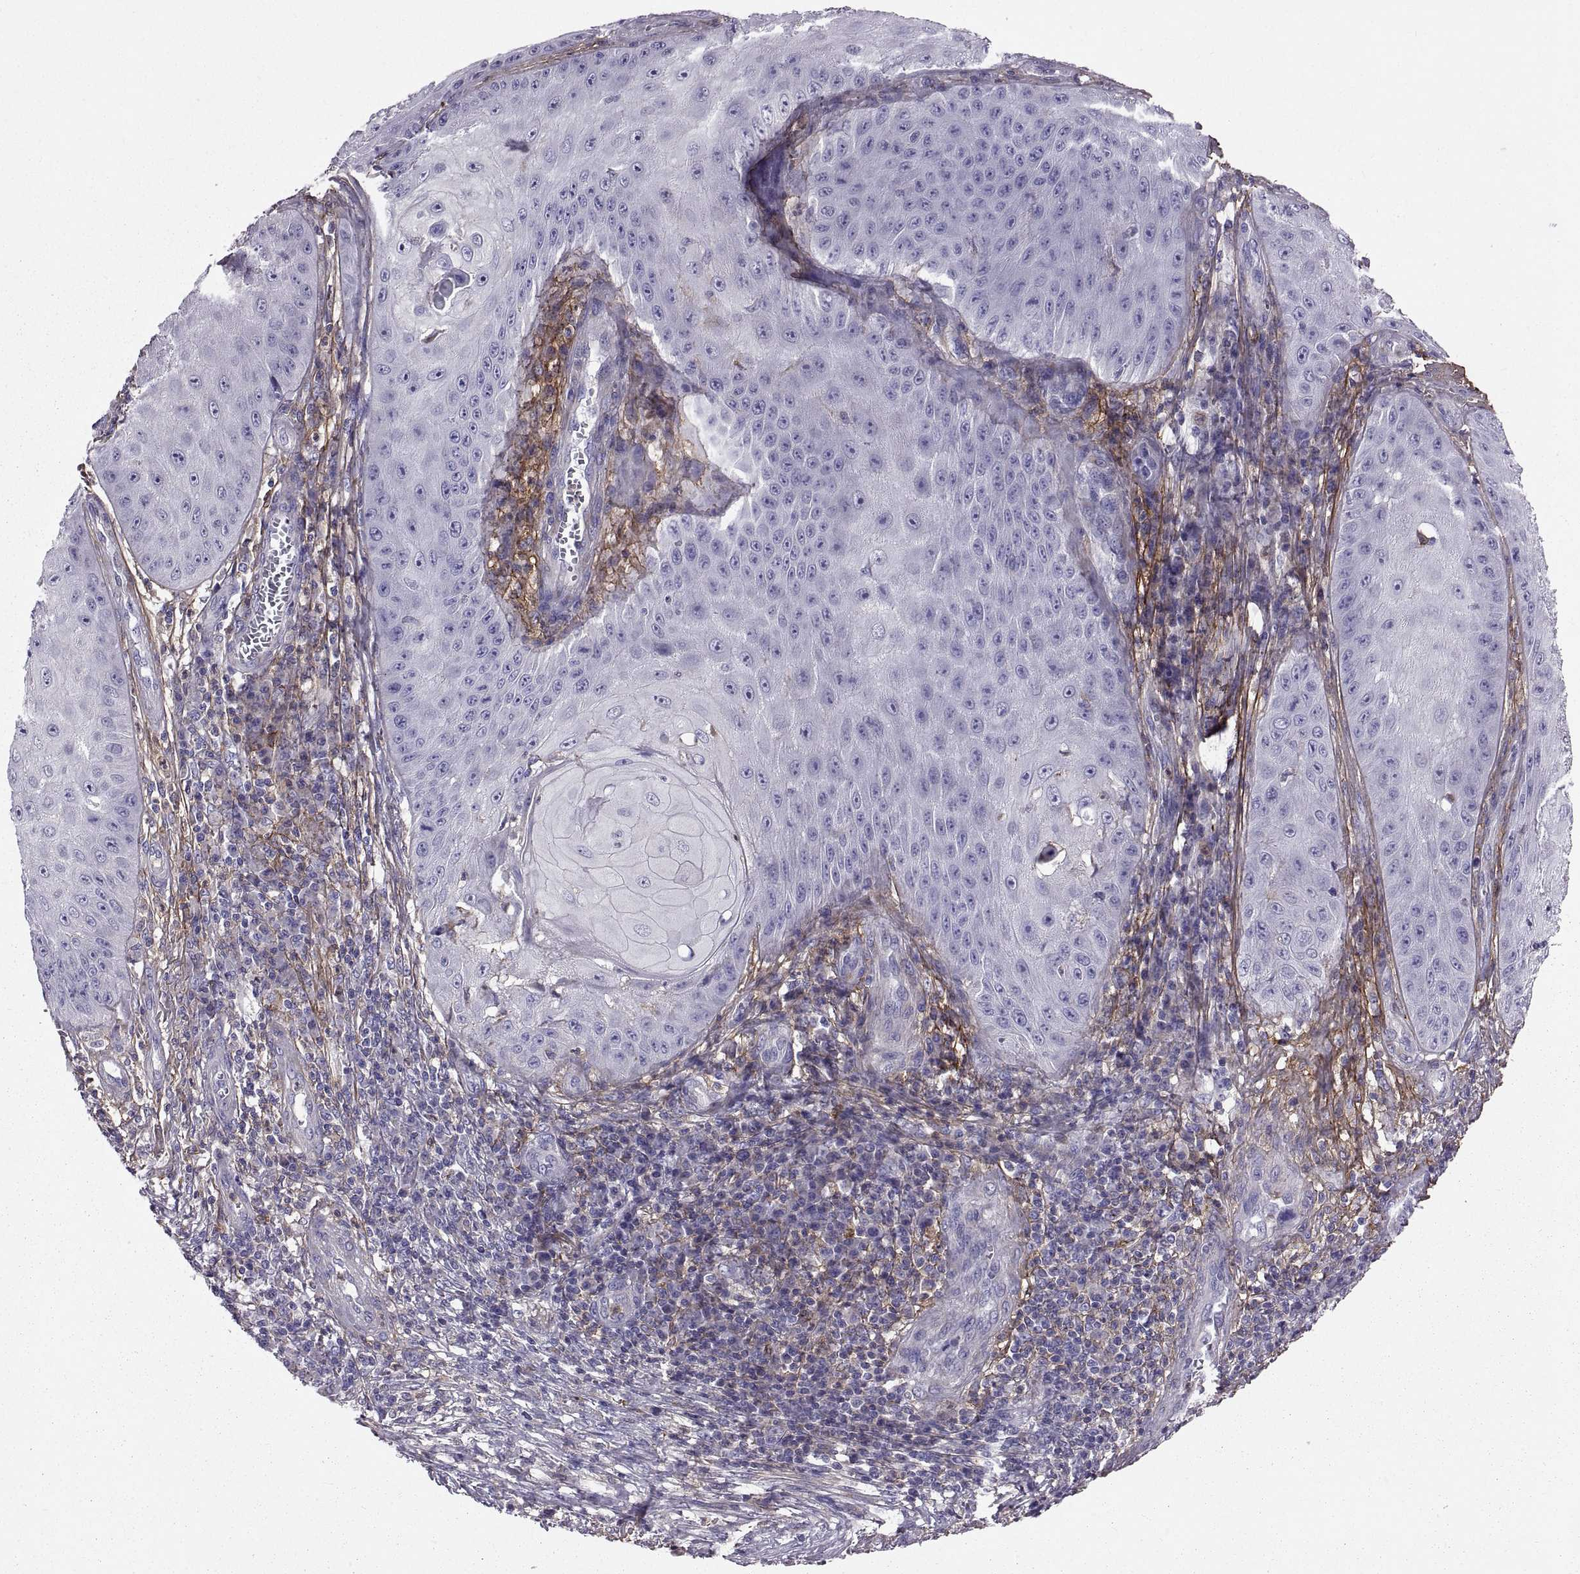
{"staining": {"intensity": "negative", "quantity": "none", "location": "none"}, "tissue": "skin cancer", "cell_type": "Tumor cells", "image_type": "cancer", "snomed": [{"axis": "morphology", "description": "Squamous cell carcinoma, NOS"}, {"axis": "topography", "description": "Skin"}], "caption": "Immunohistochemical staining of human squamous cell carcinoma (skin) shows no significant expression in tumor cells. (DAB (3,3'-diaminobenzidine) IHC with hematoxylin counter stain).", "gene": "EMILIN2", "patient": {"sex": "male", "age": 70}}